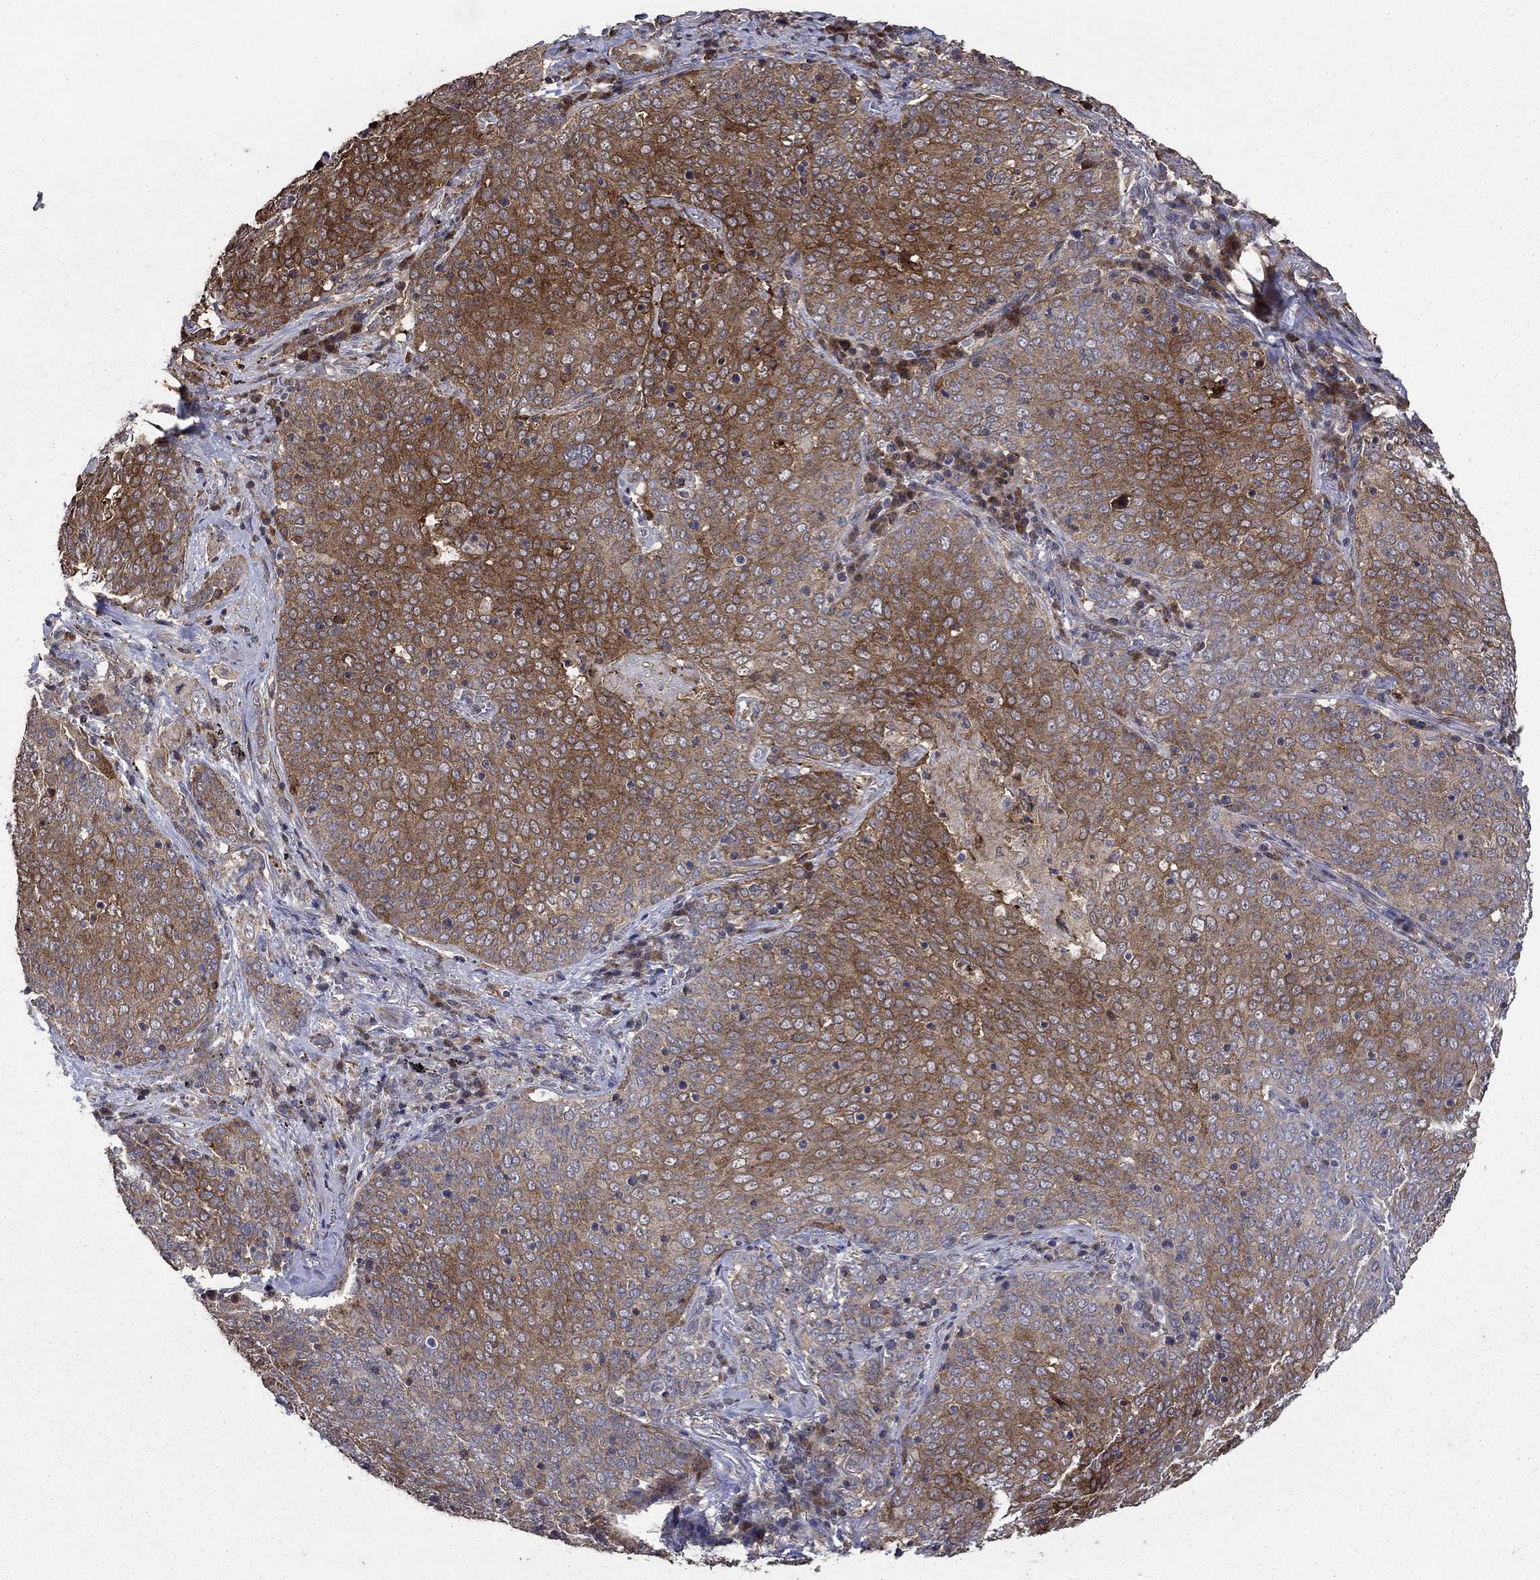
{"staining": {"intensity": "strong", "quantity": "<25%", "location": "cytoplasmic/membranous"}, "tissue": "lung cancer", "cell_type": "Tumor cells", "image_type": "cancer", "snomed": [{"axis": "morphology", "description": "Squamous cell carcinoma, NOS"}, {"axis": "topography", "description": "Lung"}], "caption": "The image shows staining of squamous cell carcinoma (lung), revealing strong cytoplasmic/membranous protein staining (brown color) within tumor cells.", "gene": "DVL1", "patient": {"sex": "male", "age": 82}}